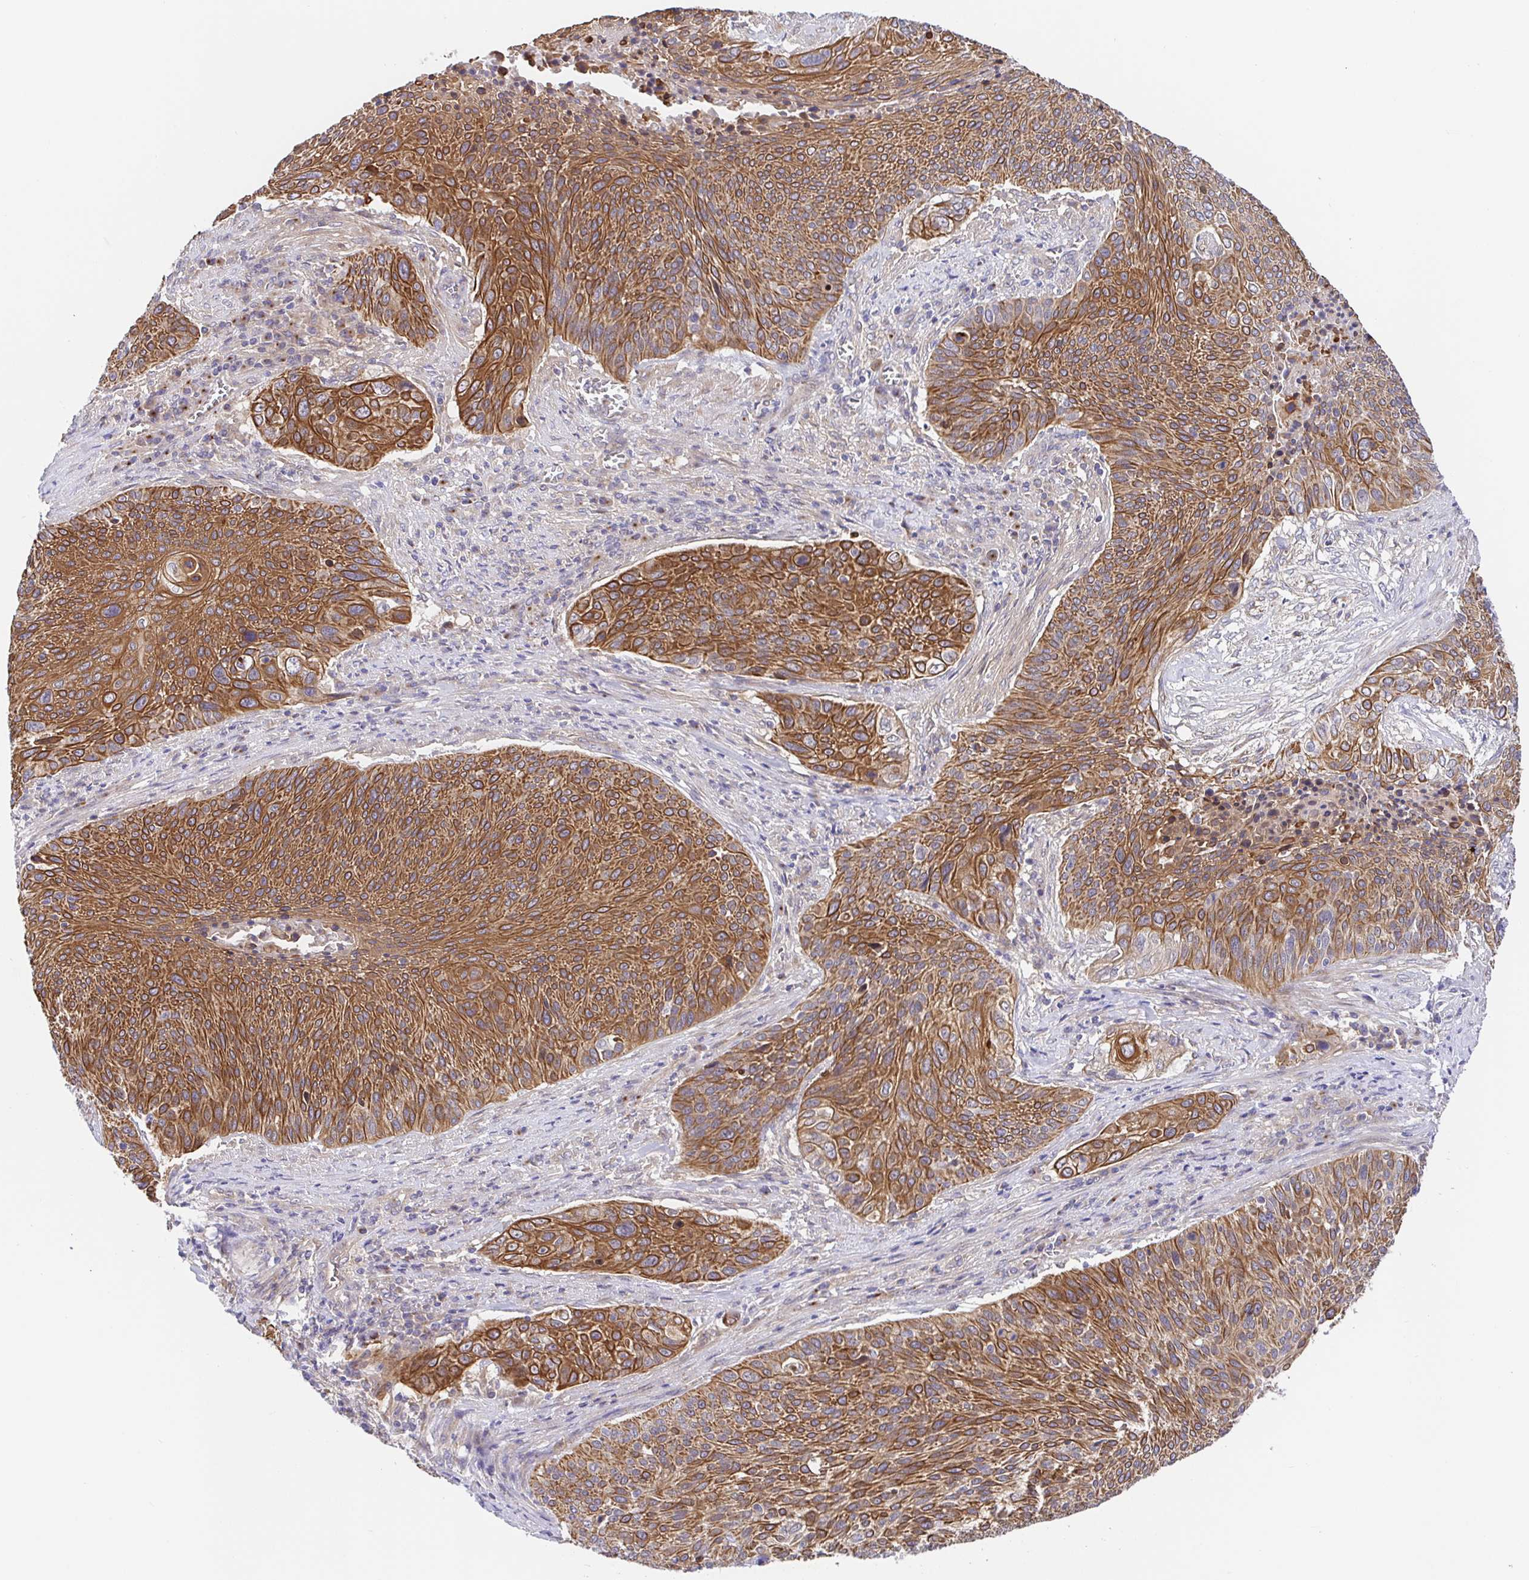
{"staining": {"intensity": "strong", "quantity": ">75%", "location": "cytoplasmic/membranous"}, "tissue": "cervical cancer", "cell_type": "Tumor cells", "image_type": "cancer", "snomed": [{"axis": "morphology", "description": "Squamous cell carcinoma, NOS"}, {"axis": "topography", "description": "Cervix"}], "caption": "Protein staining of cervical cancer tissue reveals strong cytoplasmic/membranous positivity in approximately >75% of tumor cells. Immunohistochemistry stains the protein in brown and the nuclei are stained blue.", "gene": "GOLGA1", "patient": {"sex": "female", "age": 31}}